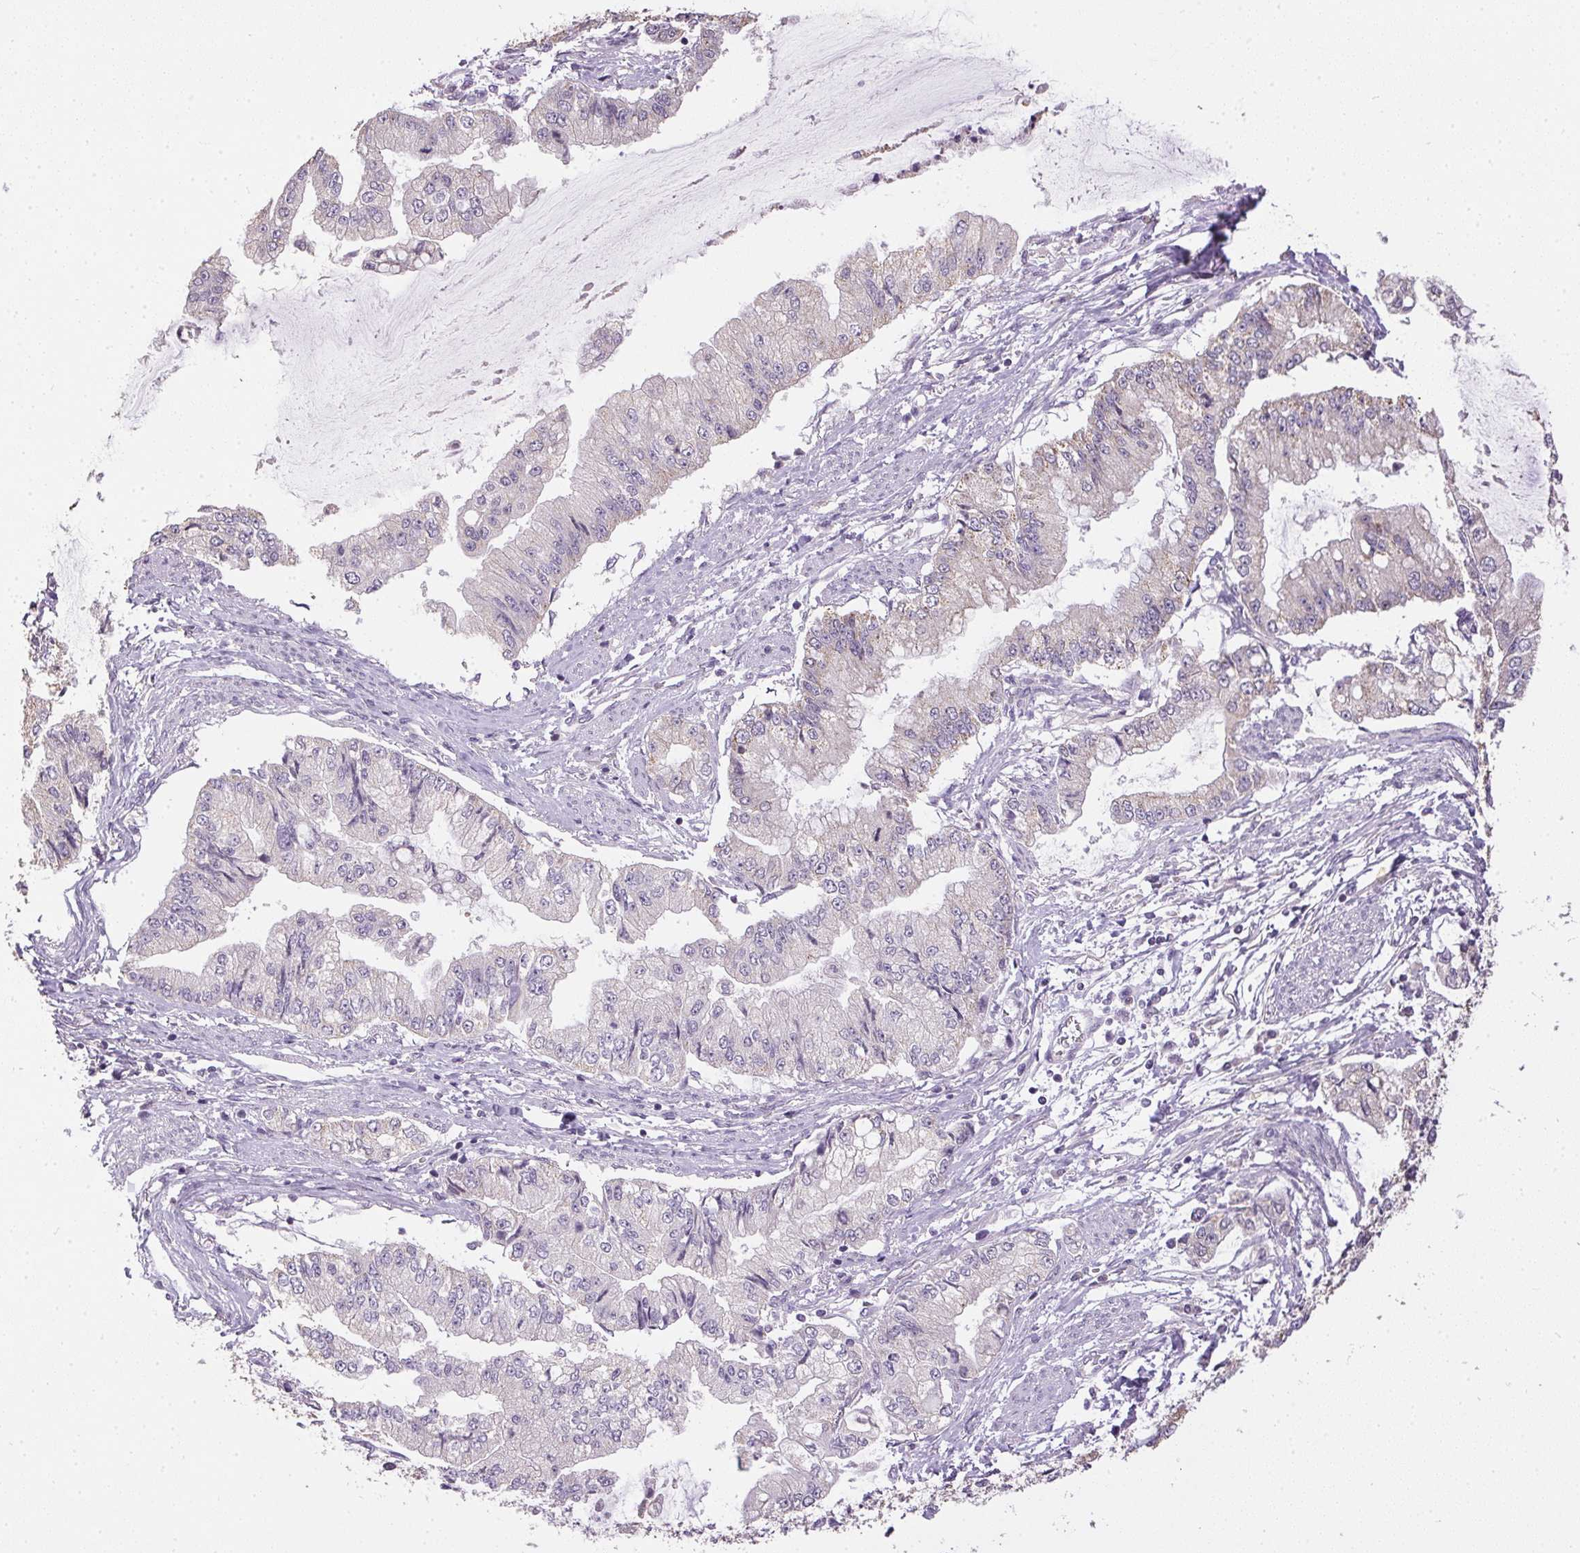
{"staining": {"intensity": "negative", "quantity": "none", "location": "none"}, "tissue": "stomach cancer", "cell_type": "Tumor cells", "image_type": "cancer", "snomed": [{"axis": "morphology", "description": "Adenocarcinoma, NOS"}, {"axis": "topography", "description": "Stomach, upper"}], "caption": "DAB immunohistochemical staining of adenocarcinoma (stomach) exhibits no significant expression in tumor cells.", "gene": "SPACA9", "patient": {"sex": "female", "age": 74}}